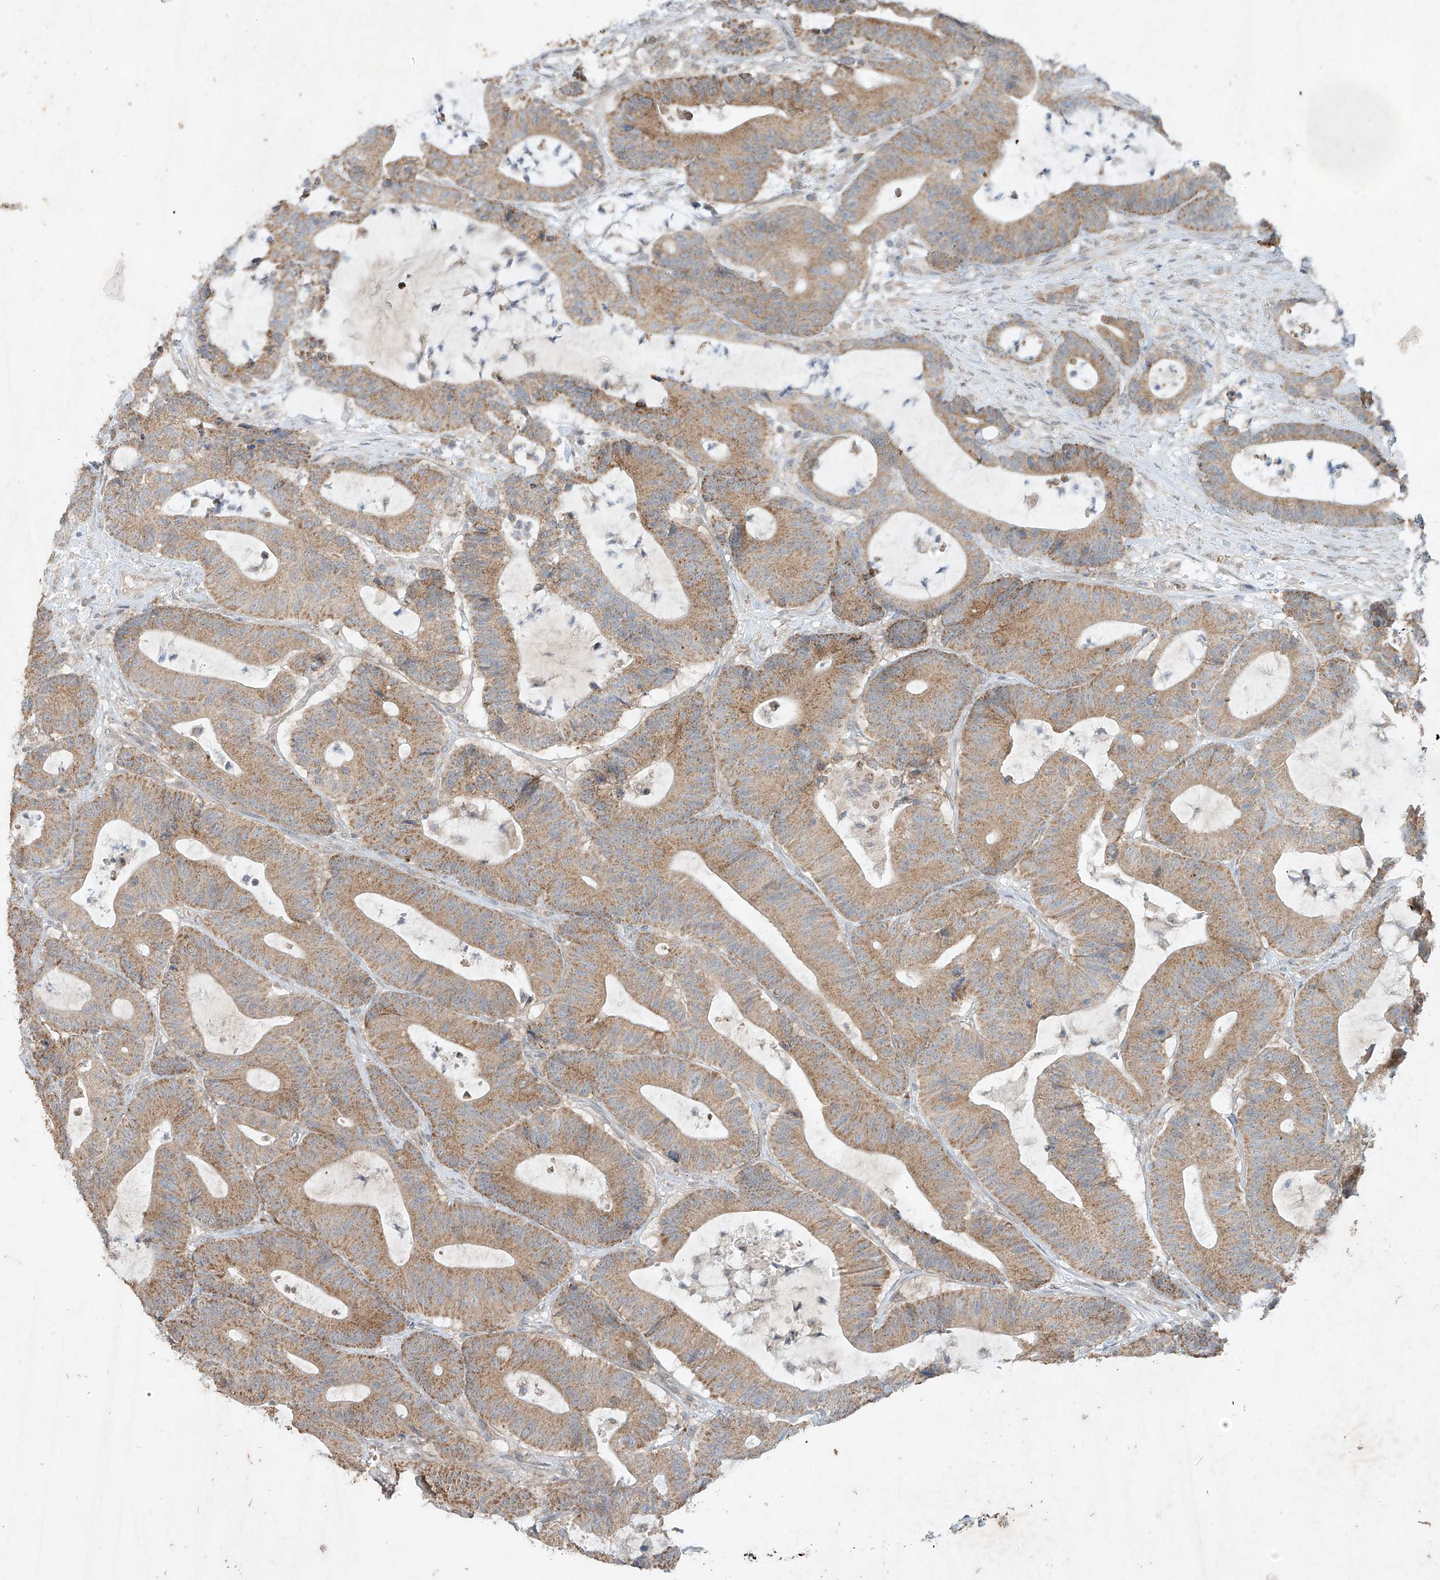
{"staining": {"intensity": "moderate", "quantity": ">75%", "location": "cytoplasmic/membranous"}, "tissue": "colorectal cancer", "cell_type": "Tumor cells", "image_type": "cancer", "snomed": [{"axis": "morphology", "description": "Adenocarcinoma, NOS"}, {"axis": "topography", "description": "Colon"}], "caption": "Immunohistochemistry histopathology image of colorectal adenocarcinoma stained for a protein (brown), which shows medium levels of moderate cytoplasmic/membranous staining in about >75% of tumor cells.", "gene": "MTUS2", "patient": {"sex": "female", "age": 84}}